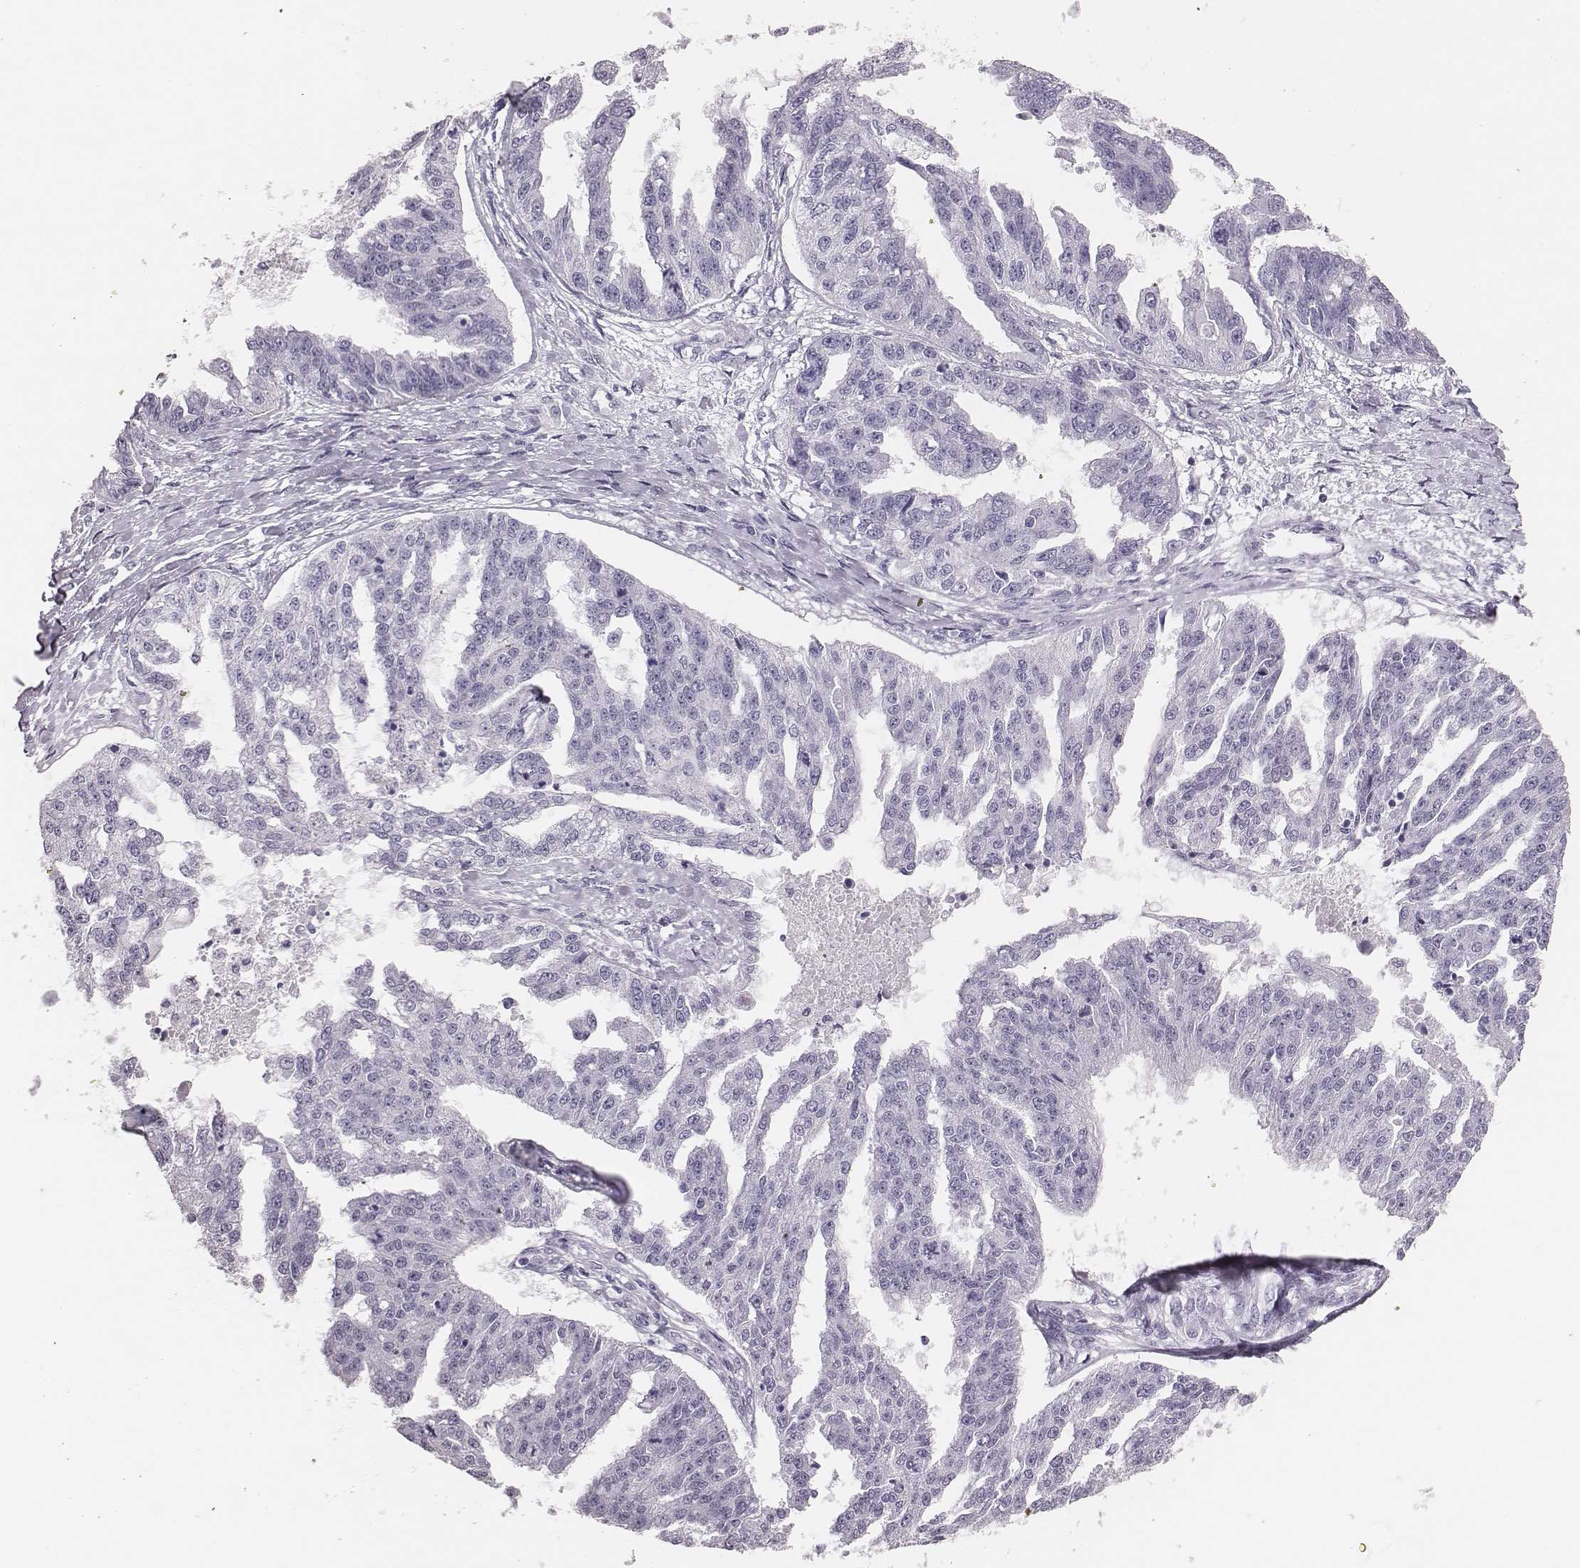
{"staining": {"intensity": "negative", "quantity": "none", "location": "none"}, "tissue": "ovarian cancer", "cell_type": "Tumor cells", "image_type": "cancer", "snomed": [{"axis": "morphology", "description": "Cystadenocarcinoma, serous, NOS"}, {"axis": "topography", "description": "Ovary"}], "caption": "Immunohistochemical staining of human ovarian cancer demonstrates no significant positivity in tumor cells. Brightfield microscopy of immunohistochemistry (IHC) stained with DAB (brown) and hematoxylin (blue), captured at high magnification.", "gene": "H1-6", "patient": {"sex": "female", "age": 58}}